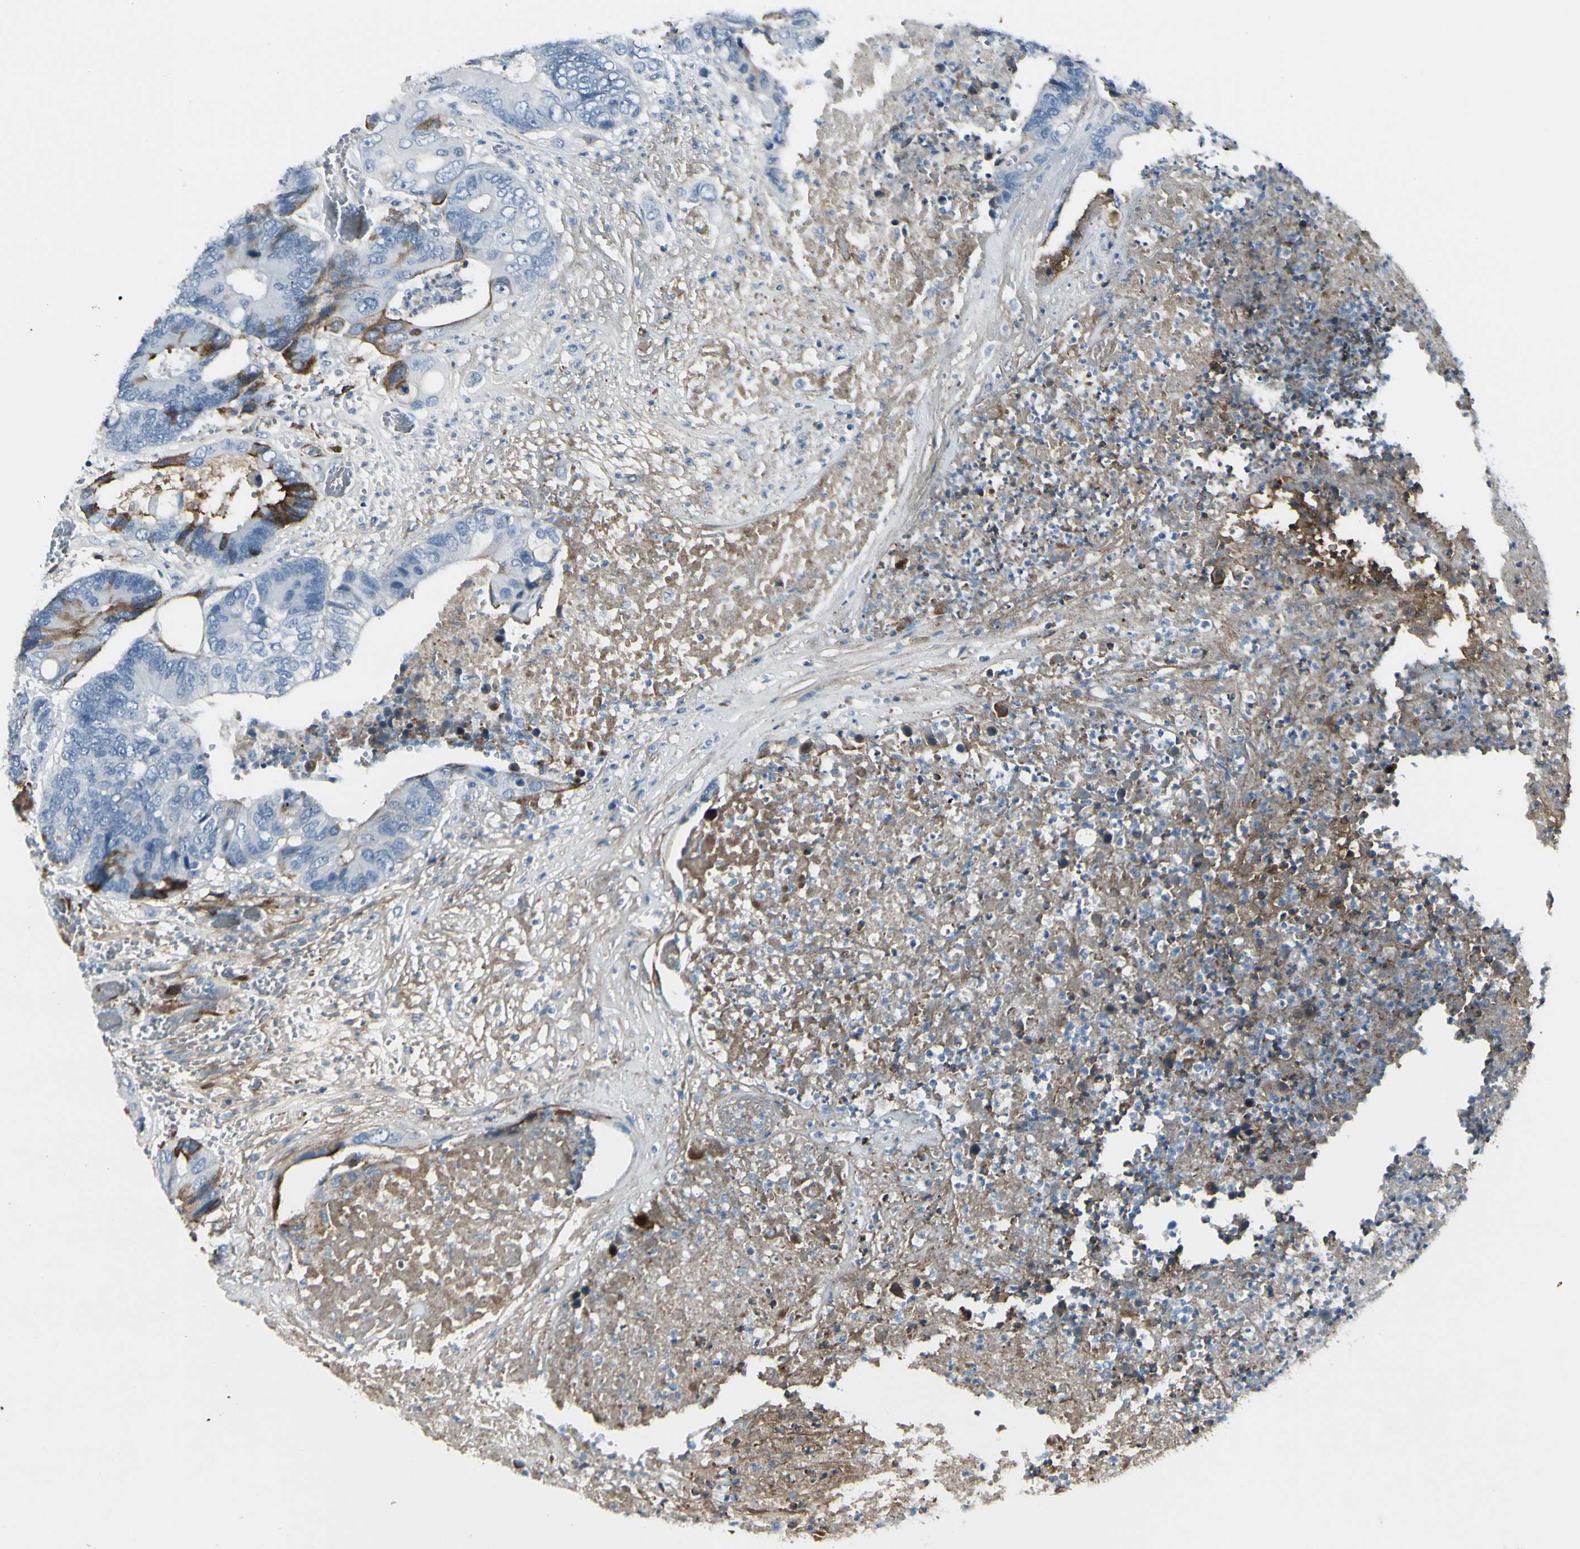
{"staining": {"intensity": "moderate", "quantity": "<25%", "location": "cytoplasmic/membranous"}, "tissue": "colorectal cancer", "cell_type": "Tumor cells", "image_type": "cancer", "snomed": [{"axis": "morphology", "description": "Adenocarcinoma, NOS"}, {"axis": "topography", "description": "Rectum"}], "caption": "The photomicrograph exhibits immunohistochemical staining of colorectal cancer (adenocarcinoma). There is moderate cytoplasmic/membranous expression is present in approximately <25% of tumor cells.", "gene": "IGHG1", "patient": {"sex": "male", "age": 55}}